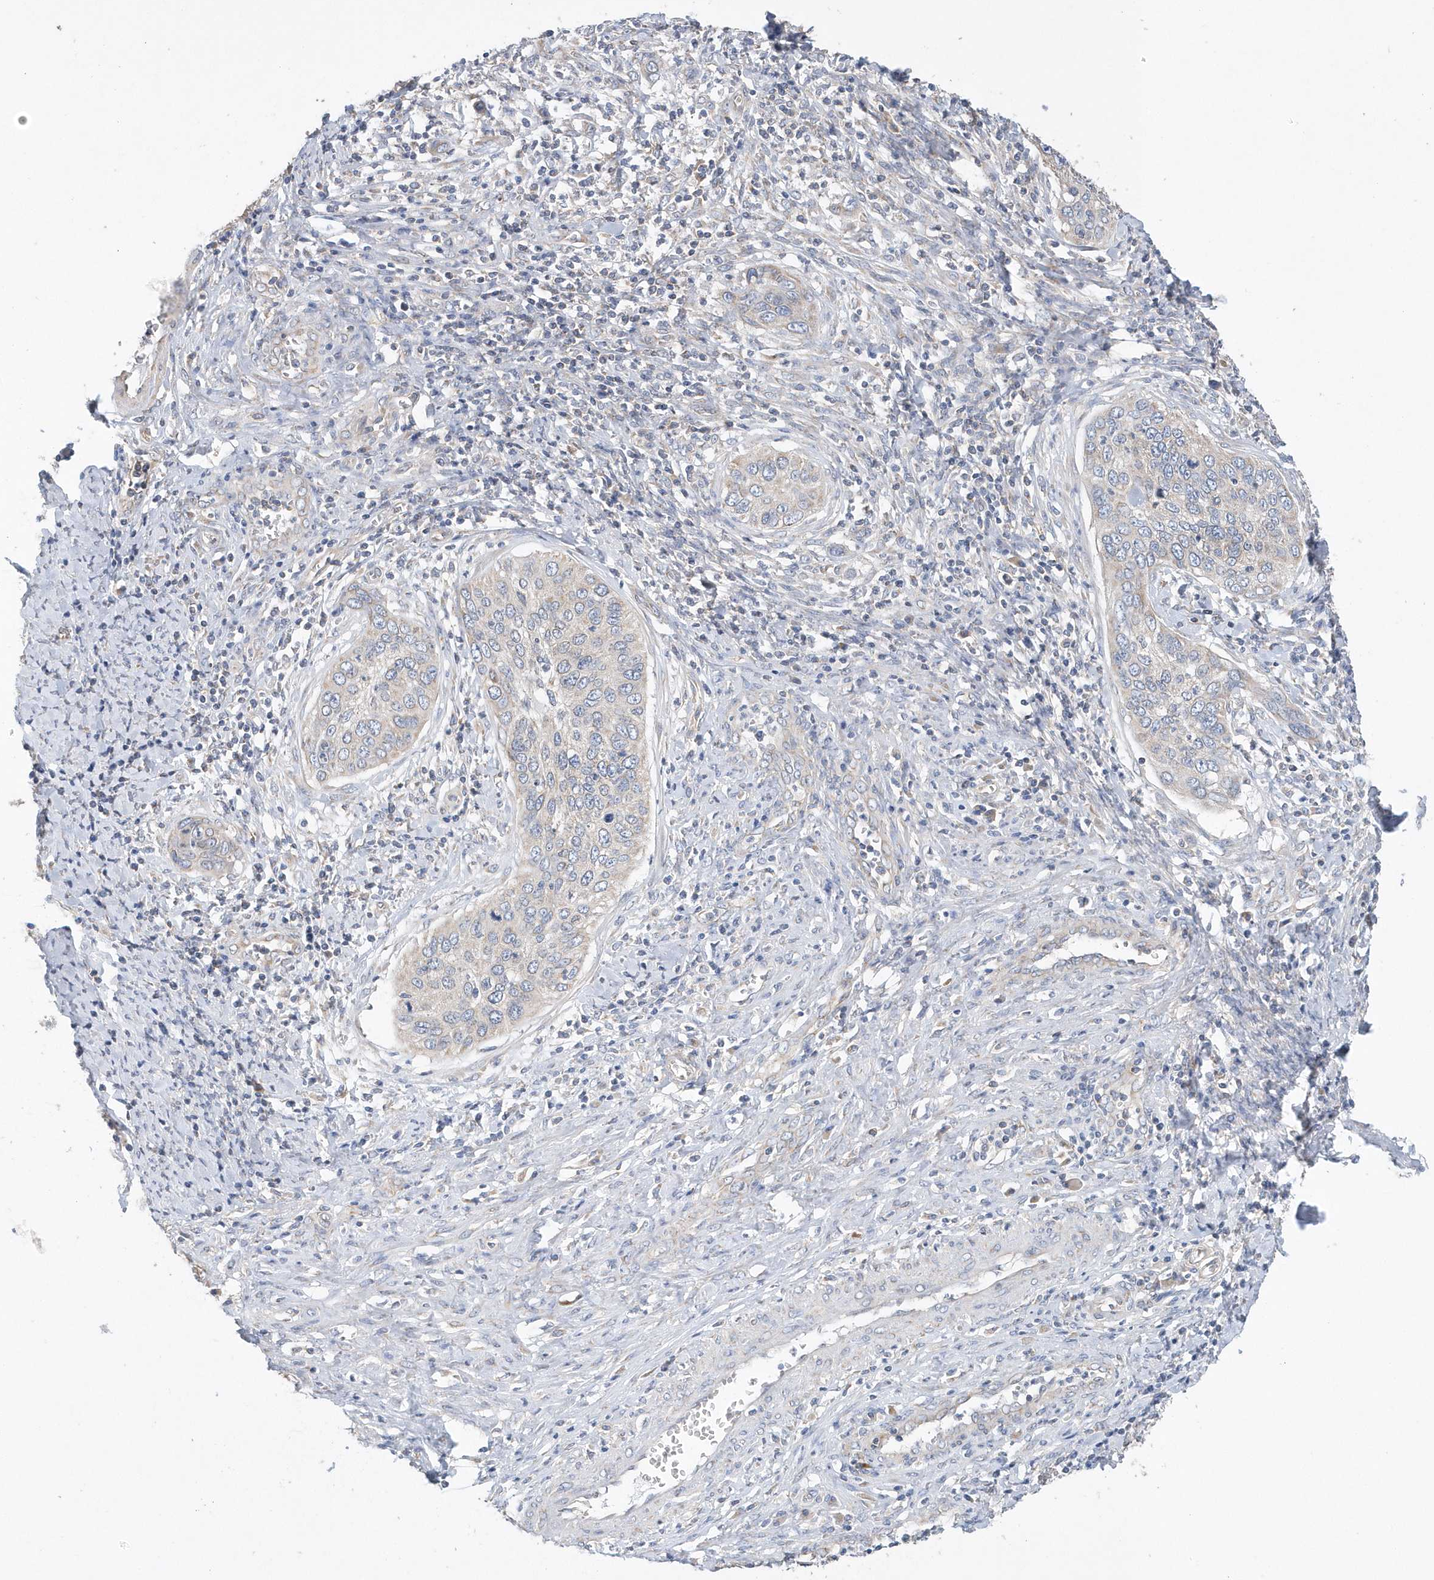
{"staining": {"intensity": "moderate", "quantity": "<25%", "location": "cytoplasmic/membranous"}, "tissue": "cervical cancer", "cell_type": "Tumor cells", "image_type": "cancer", "snomed": [{"axis": "morphology", "description": "Squamous cell carcinoma, NOS"}, {"axis": "topography", "description": "Cervix"}], "caption": "A histopathology image of cervical cancer stained for a protein displays moderate cytoplasmic/membranous brown staining in tumor cells.", "gene": "SPATA5", "patient": {"sex": "female", "age": 53}}